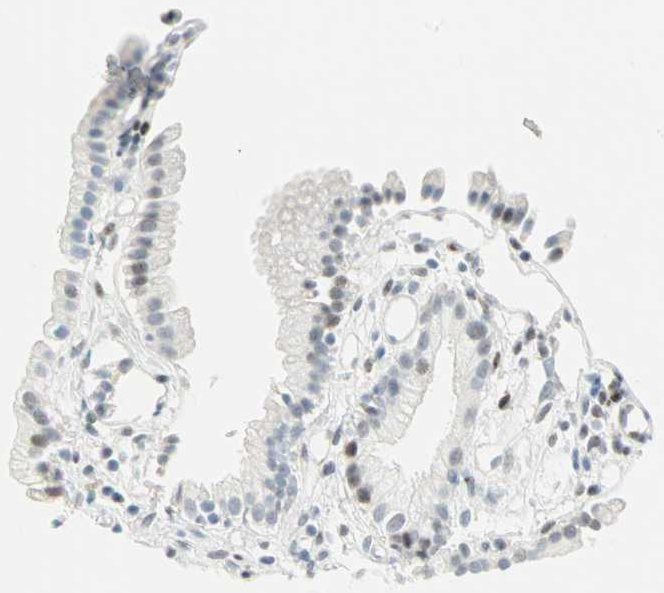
{"staining": {"intensity": "weak", "quantity": "<25%", "location": "nuclear"}, "tissue": "gallbladder", "cell_type": "Glandular cells", "image_type": "normal", "snomed": [{"axis": "morphology", "description": "Normal tissue, NOS"}, {"axis": "topography", "description": "Gallbladder"}], "caption": "IHC of benign human gallbladder reveals no staining in glandular cells. (Brightfield microscopy of DAB (3,3'-diaminobenzidine) immunohistochemistry (IHC) at high magnification).", "gene": "PKNOX1", "patient": {"sex": "male", "age": 65}}